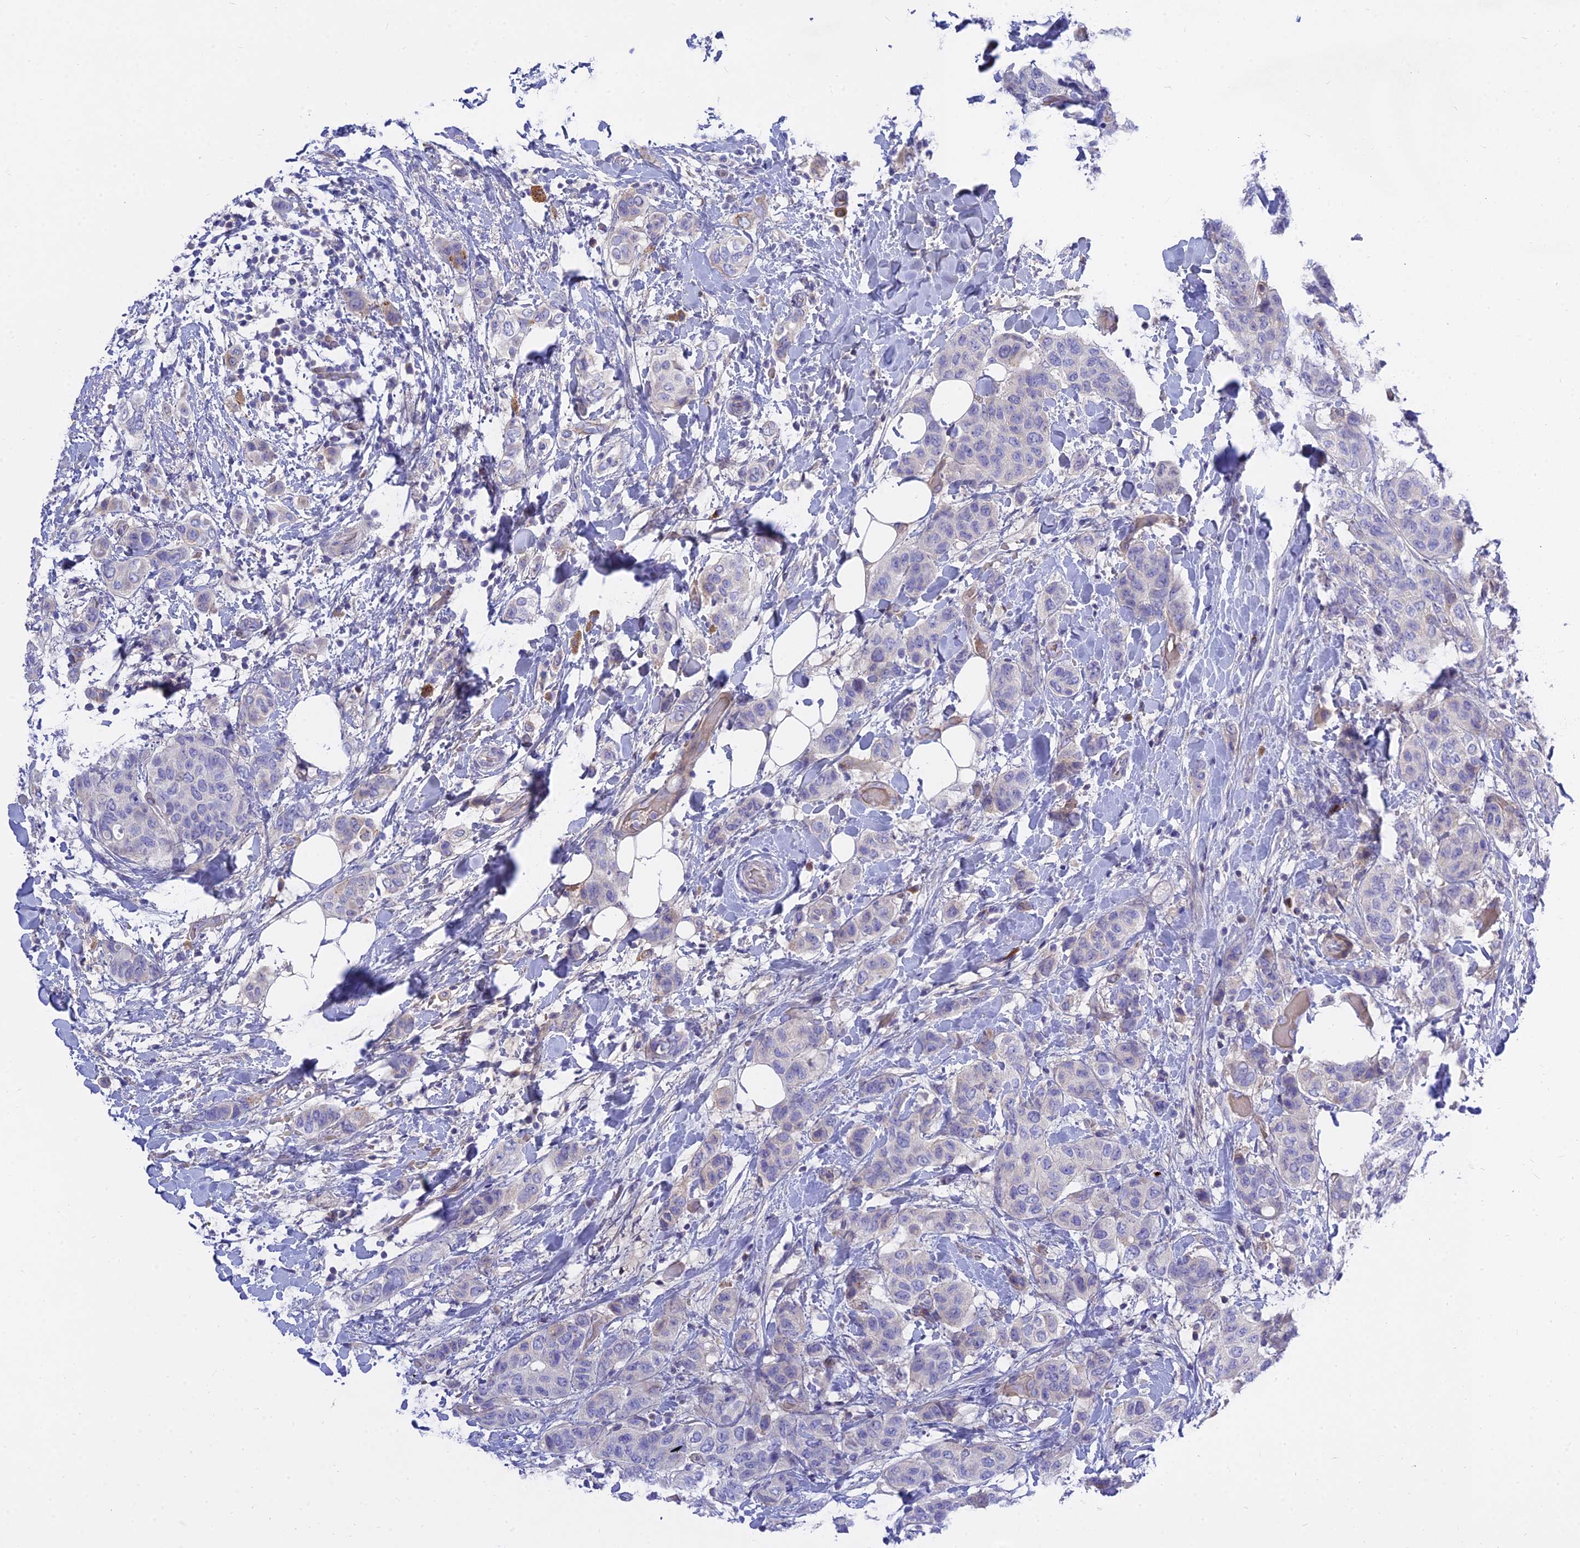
{"staining": {"intensity": "negative", "quantity": "none", "location": "none"}, "tissue": "breast cancer", "cell_type": "Tumor cells", "image_type": "cancer", "snomed": [{"axis": "morphology", "description": "Lobular carcinoma"}, {"axis": "topography", "description": "Breast"}], "caption": "Tumor cells show no significant staining in breast lobular carcinoma. (Immunohistochemistry, brightfield microscopy, high magnification).", "gene": "MBD3L1", "patient": {"sex": "female", "age": 51}}